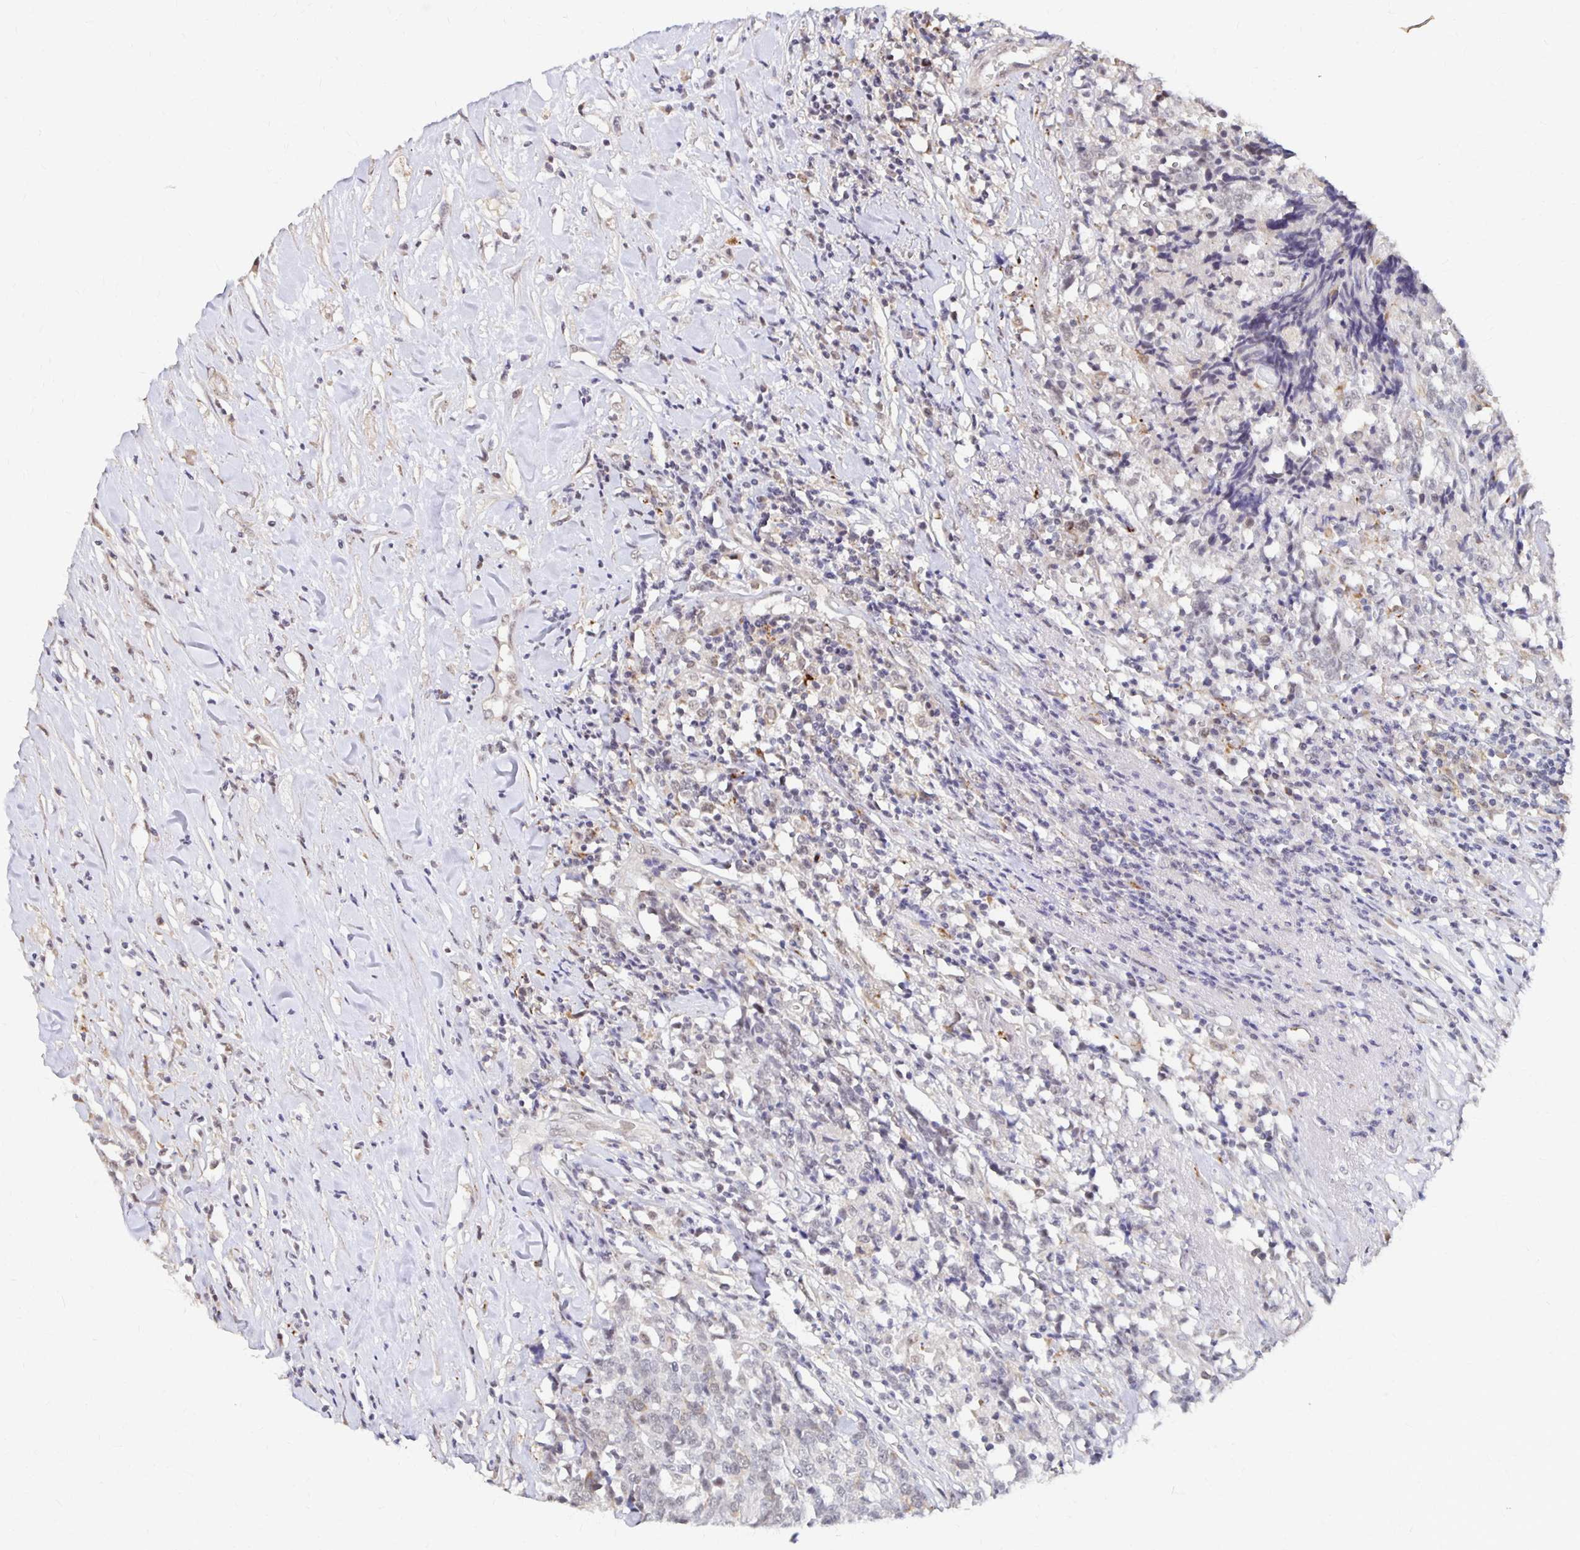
{"staining": {"intensity": "weak", "quantity": "<25%", "location": "cytoplasmic/membranous"}, "tissue": "prostate cancer", "cell_type": "Tumor cells", "image_type": "cancer", "snomed": [{"axis": "morphology", "description": "Adenocarcinoma, High grade"}, {"axis": "topography", "description": "Prostate and seminal vesicle, NOS"}], "caption": "High magnification brightfield microscopy of adenocarcinoma (high-grade) (prostate) stained with DAB (brown) and counterstained with hematoxylin (blue): tumor cells show no significant expression.", "gene": "CLASRP", "patient": {"sex": "male", "age": 60}}